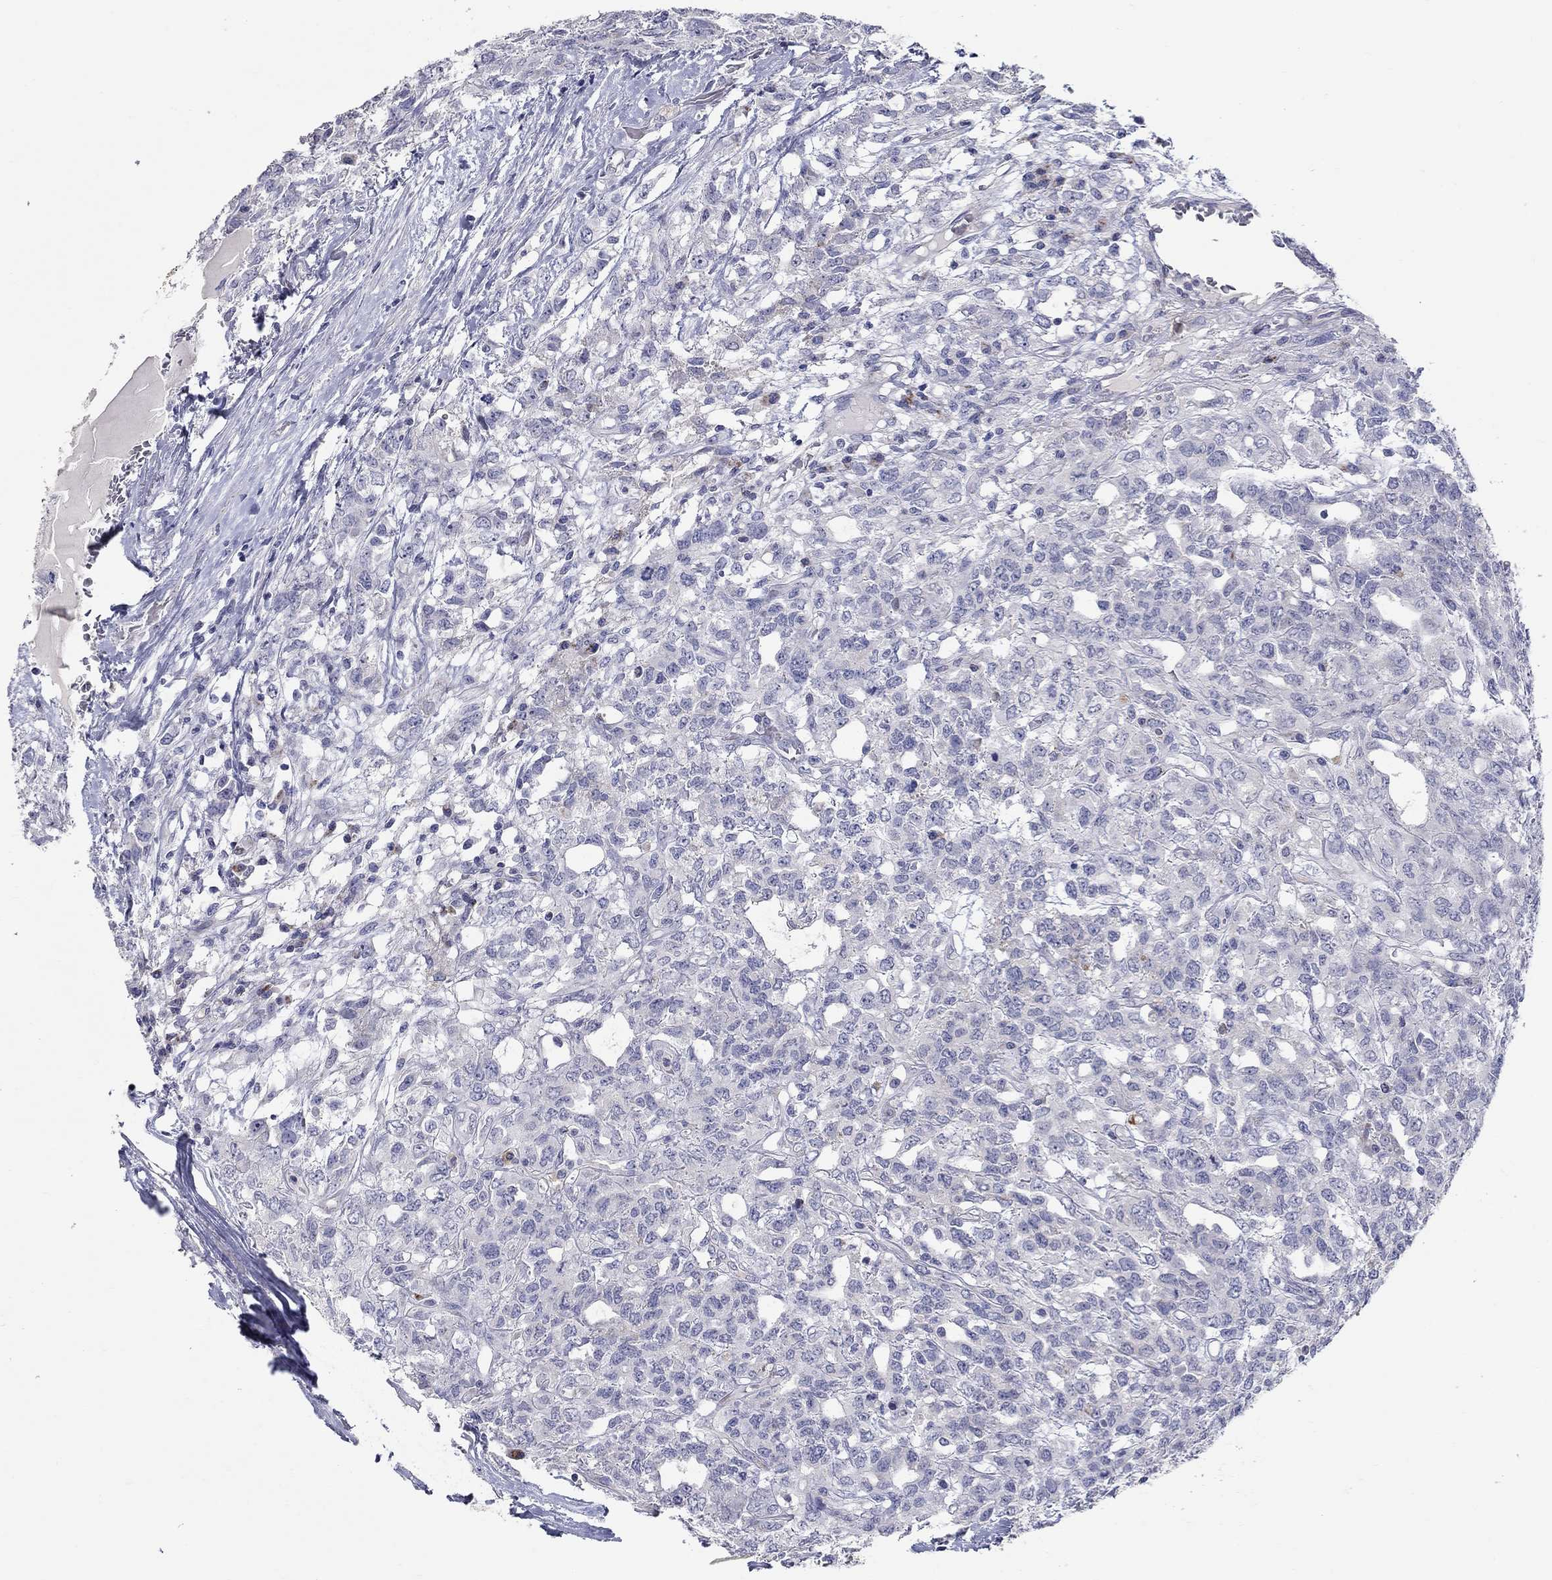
{"staining": {"intensity": "negative", "quantity": "none", "location": "none"}, "tissue": "testis cancer", "cell_type": "Tumor cells", "image_type": "cancer", "snomed": [{"axis": "morphology", "description": "Seminoma, NOS"}, {"axis": "topography", "description": "Testis"}], "caption": "DAB immunohistochemical staining of human testis cancer exhibits no significant positivity in tumor cells.", "gene": "HMX2", "patient": {"sex": "male", "age": 52}}